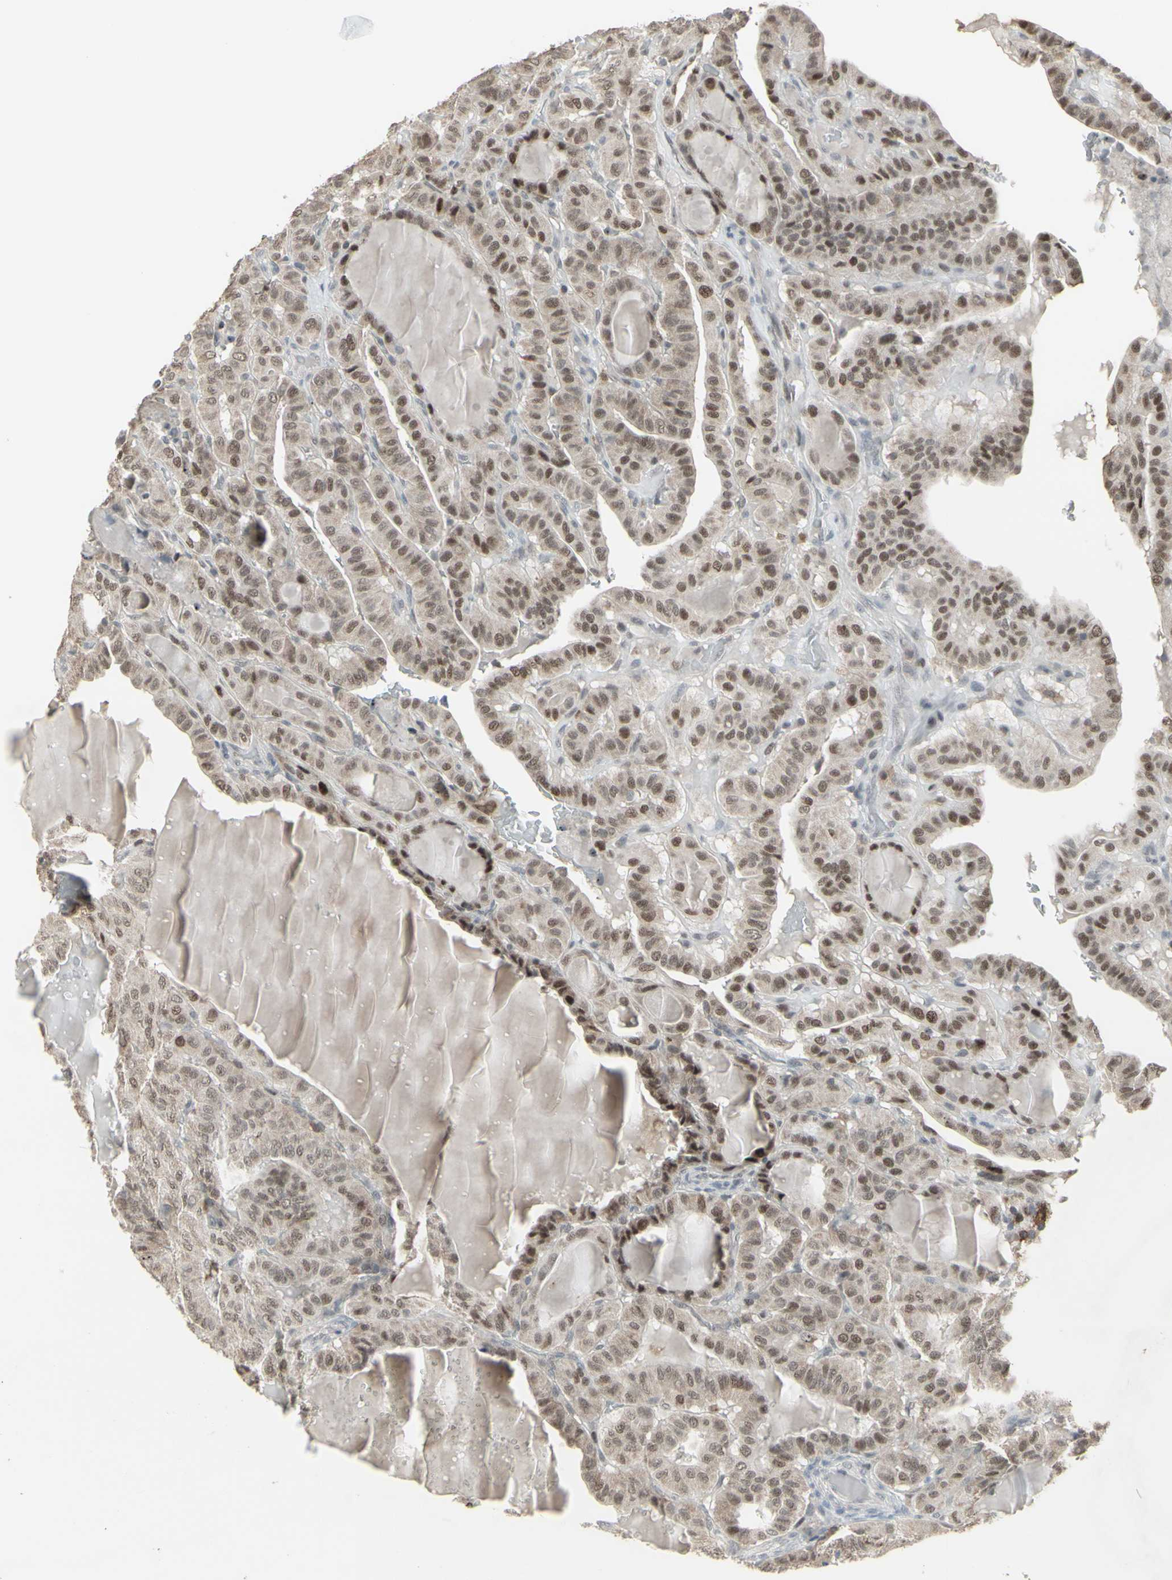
{"staining": {"intensity": "moderate", "quantity": ">75%", "location": "cytoplasmic/membranous,nuclear"}, "tissue": "thyroid cancer", "cell_type": "Tumor cells", "image_type": "cancer", "snomed": [{"axis": "morphology", "description": "Papillary adenocarcinoma, NOS"}, {"axis": "topography", "description": "Thyroid gland"}], "caption": "IHC image of thyroid cancer (papillary adenocarcinoma) stained for a protein (brown), which demonstrates medium levels of moderate cytoplasmic/membranous and nuclear staining in approximately >75% of tumor cells.", "gene": "SAMSN1", "patient": {"sex": "male", "age": 77}}